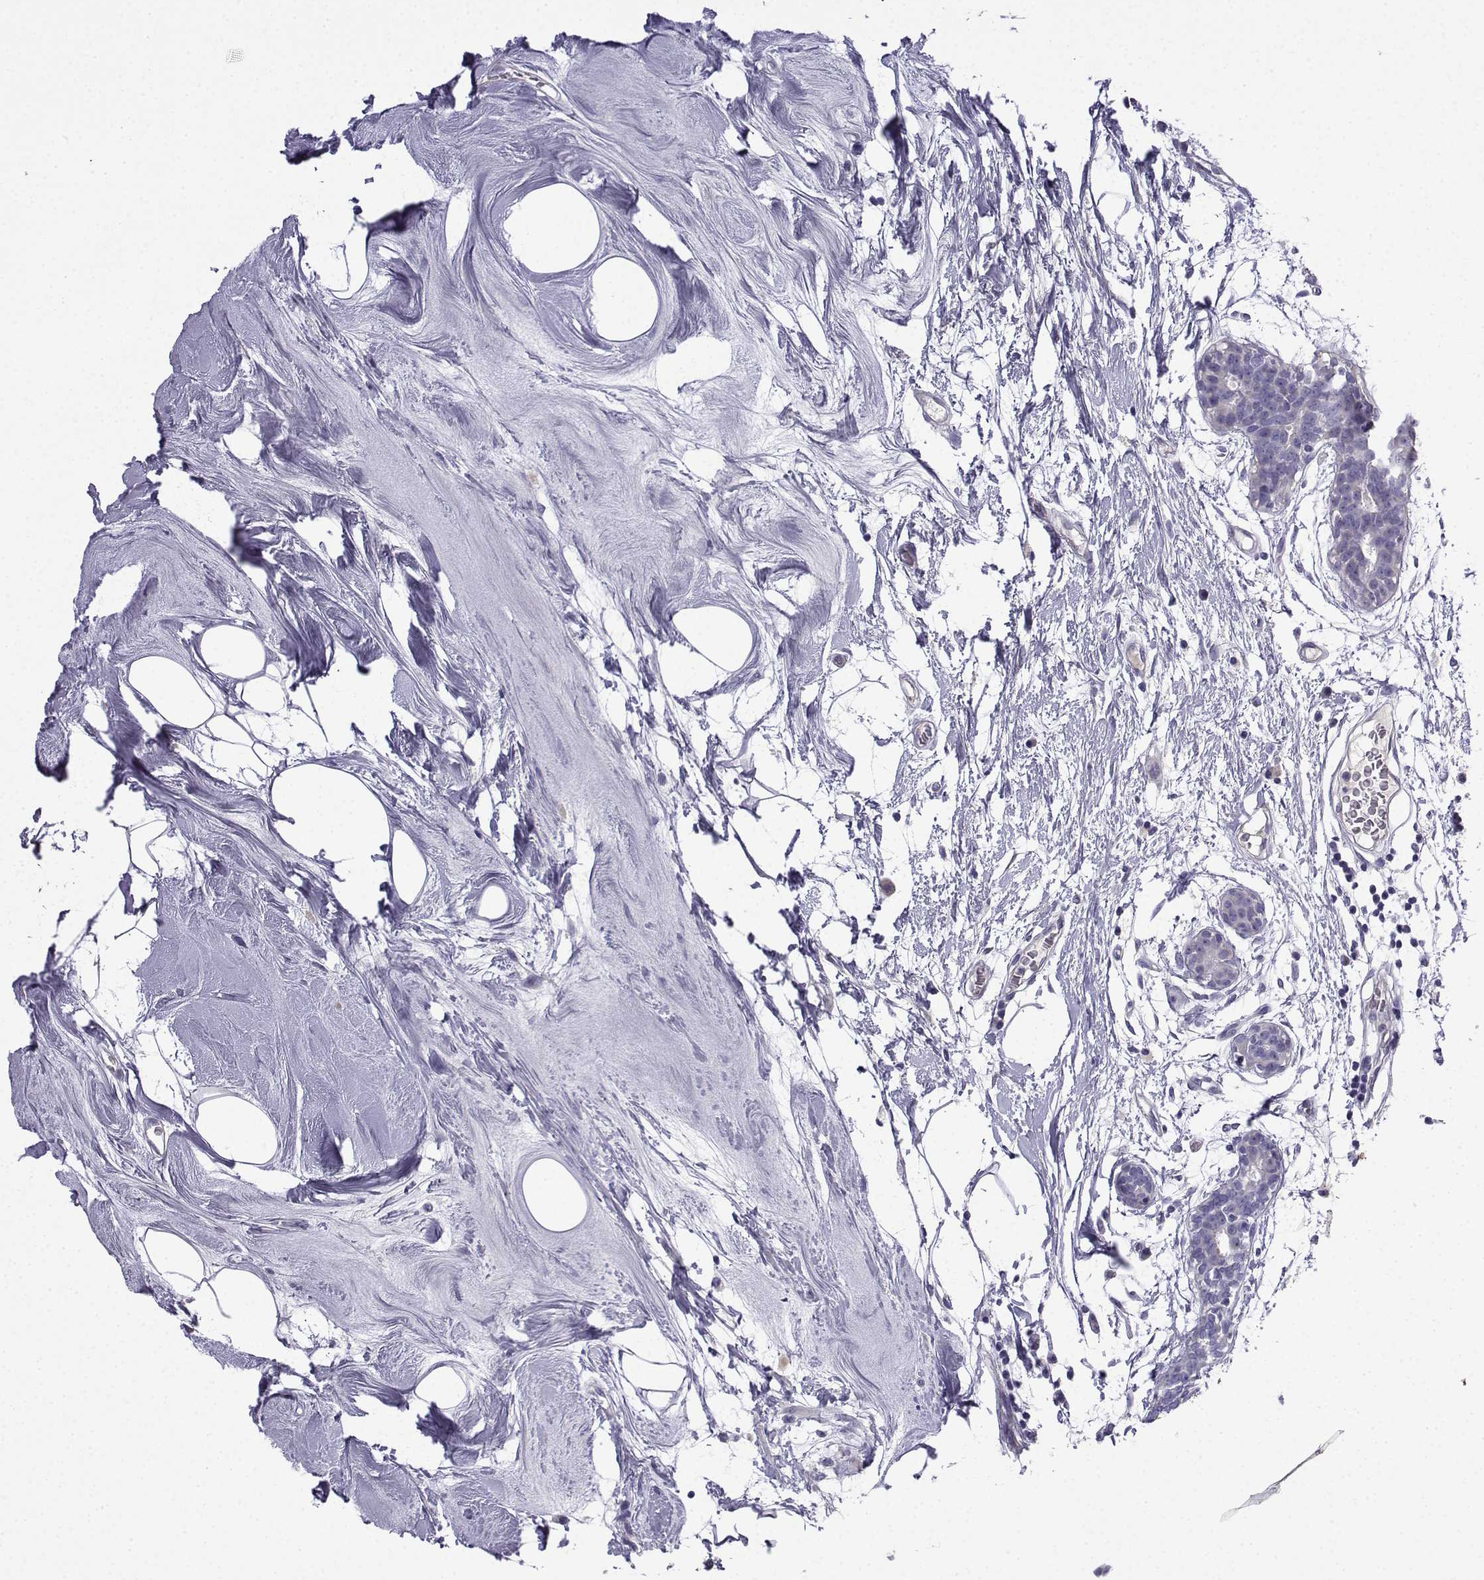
{"staining": {"intensity": "negative", "quantity": "none", "location": "none"}, "tissue": "breast cancer", "cell_type": "Tumor cells", "image_type": "cancer", "snomed": [{"axis": "morphology", "description": "Normal tissue, NOS"}, {"axis": "morphology", "description": "Duct carcinoma"}, {"axis": "topography", "description": "Breast"}], "caption": "IHC image of breast cancer stained for a protein (brown), which displays no expression in tumor cells.", "gene": "SPACA7", "patient": {"sex": "female", "age": 40}}